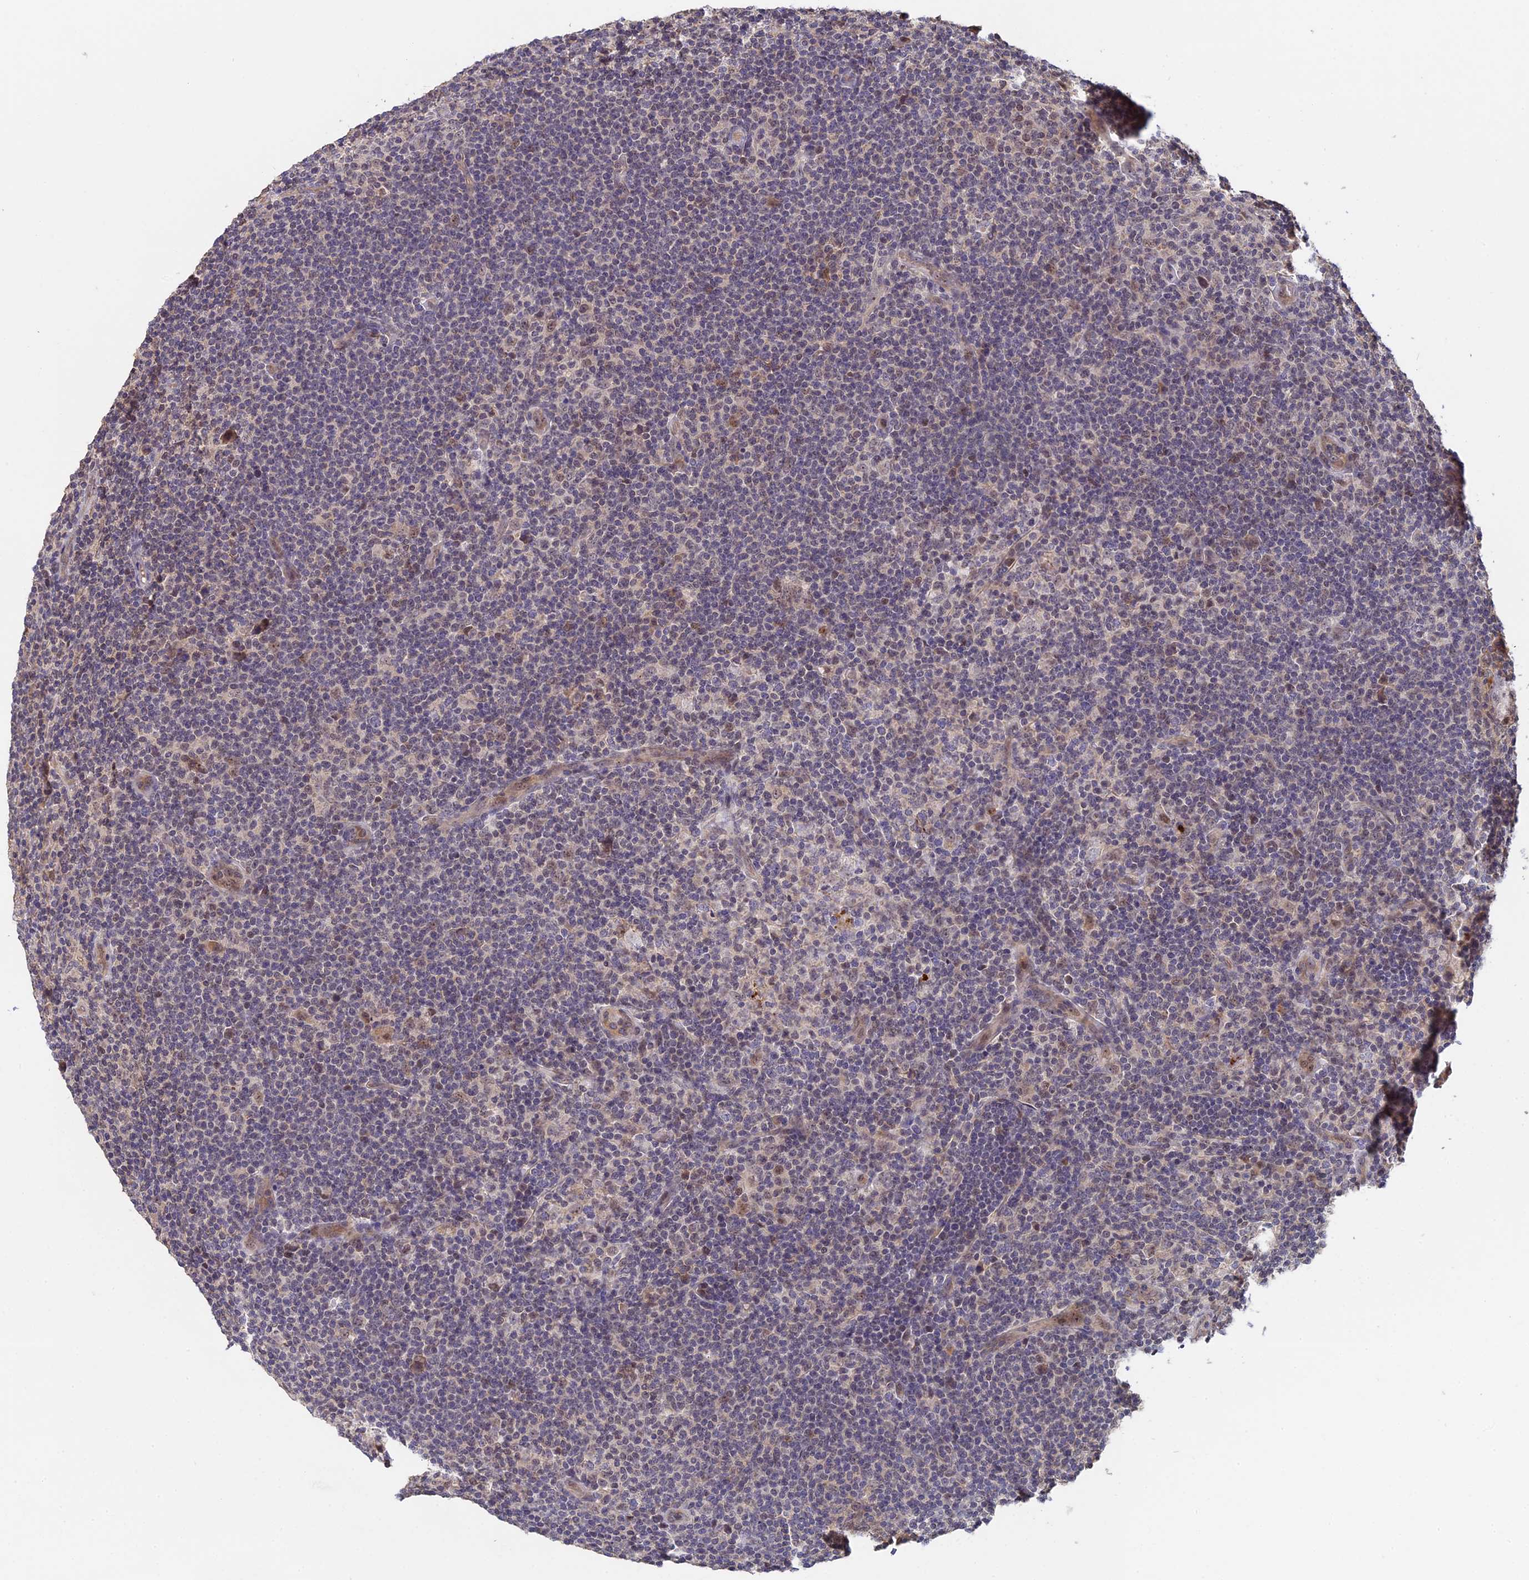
{"staining": {"intensity": "weak", "quantity": "<25%", "location": "nuclear"}, "tissue": "lymphoma", "cell_type": "Tumor cells", "image_type": "cancer", "snomed": [{"axis": "morphology", "description": "Hodgkin's disease, NOS"}, {"axis": "topography", "description": "Lymph node"}], "caption": "DAB immunohistochemical staining of Hodgkin's disease exhibits no significant positivity in tumor cells.", "gene": "FAM98C", "patient": {"sex": "female", "age": 57}}